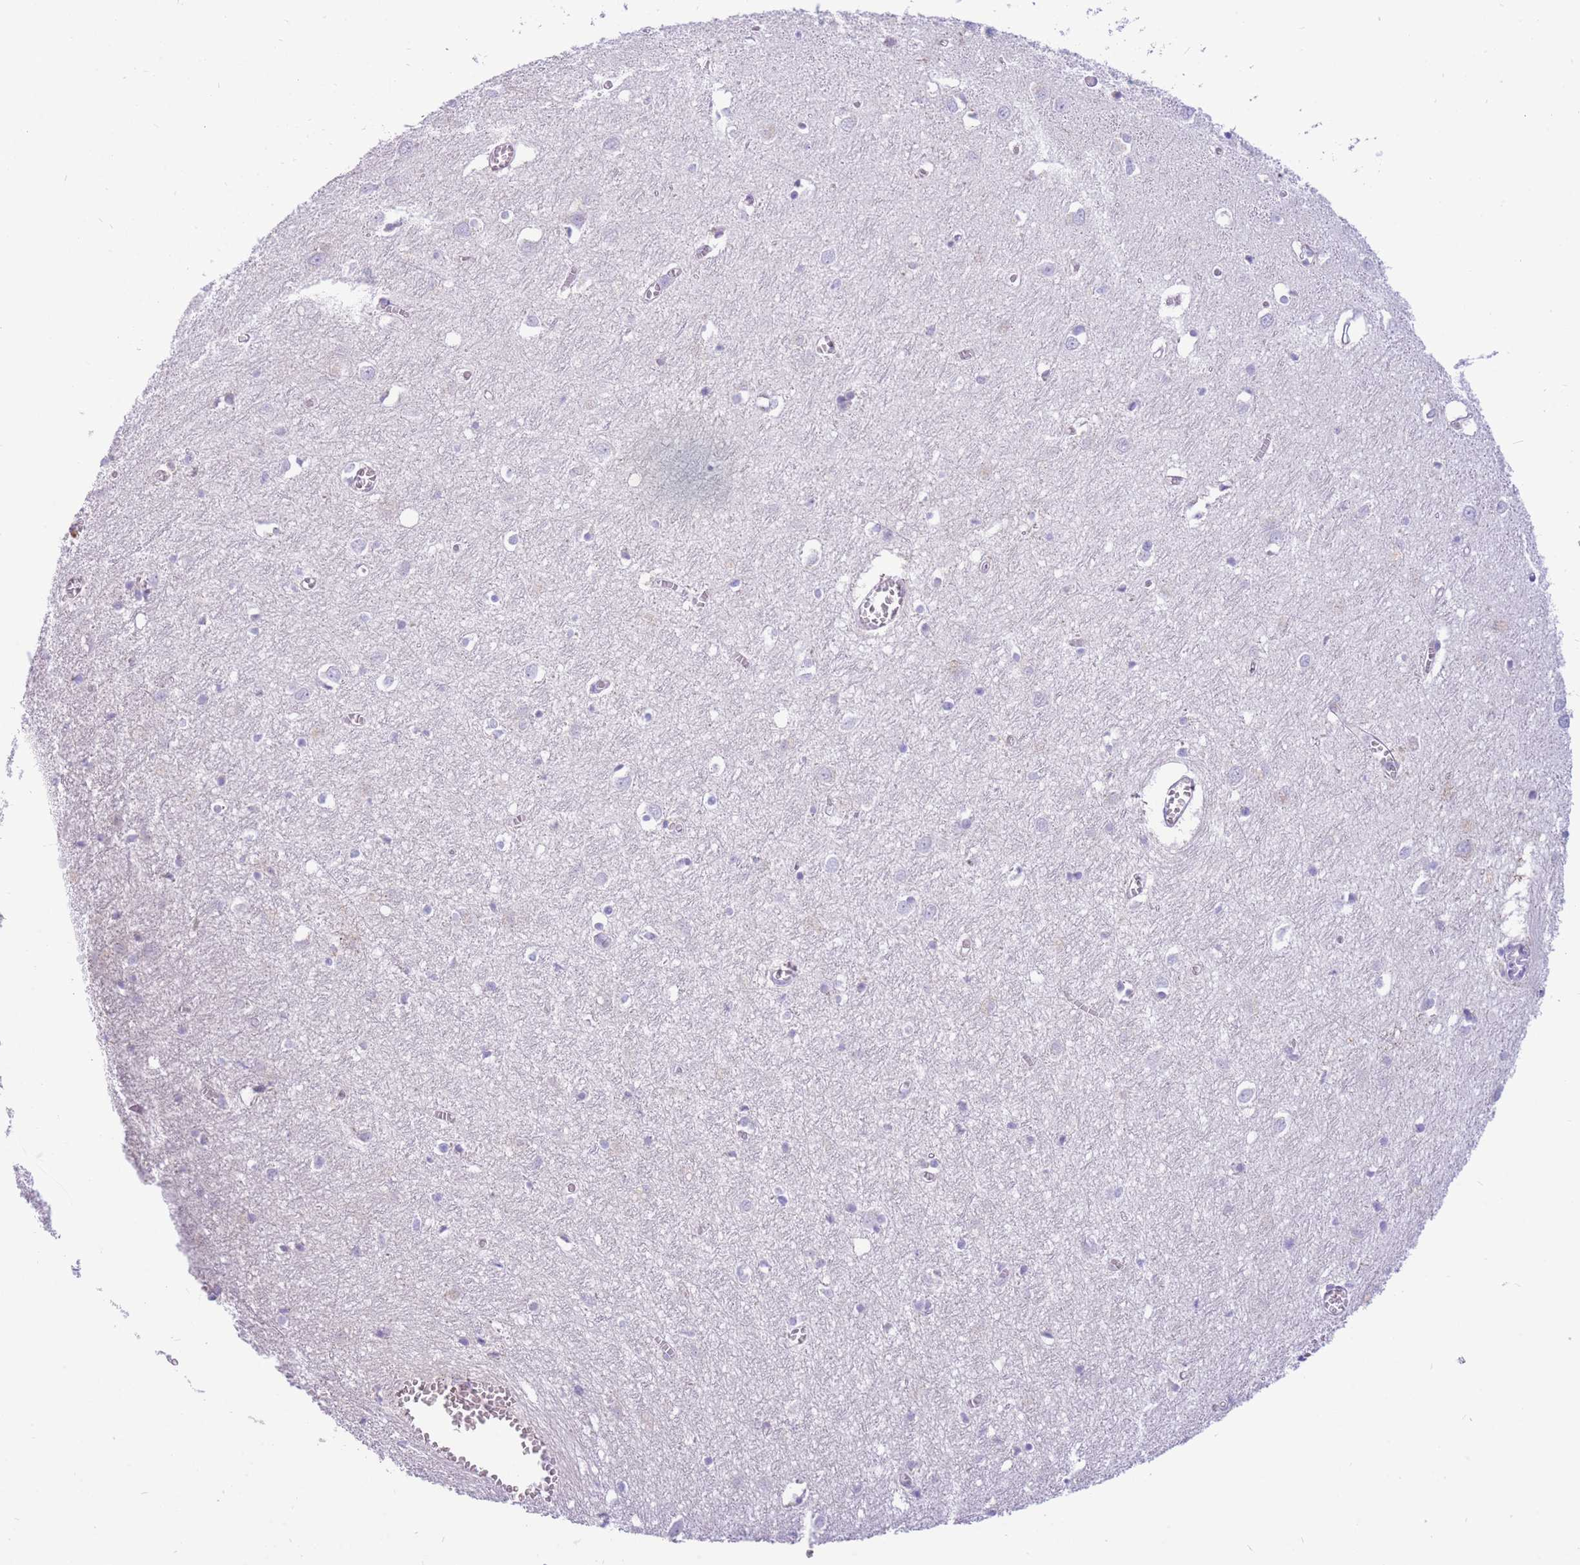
{"staining": {"intensity": "negative", "quantity": "none", "location": "none"}, "tissue": "cerebral cortex", "cell_type": "Endothelial cells", "image_type": "normal", "snomed": [{"axis": "morphology", "description": "Normal tissue, NOS"}, {"axis": "topography", "description": "Cerebral cortex"}], "caption": "The IHC histopathology image has no significant staining in endothelial cells of cerebral cortex. (Stains: DAB (3,3'-diaminobenzidine) IHC with hematoxylin counter stain, Microscopy: brightfield microscopy at high magnification).", "gene": "SULT1A1", "patient": {"sex": "female", "age": 64}}